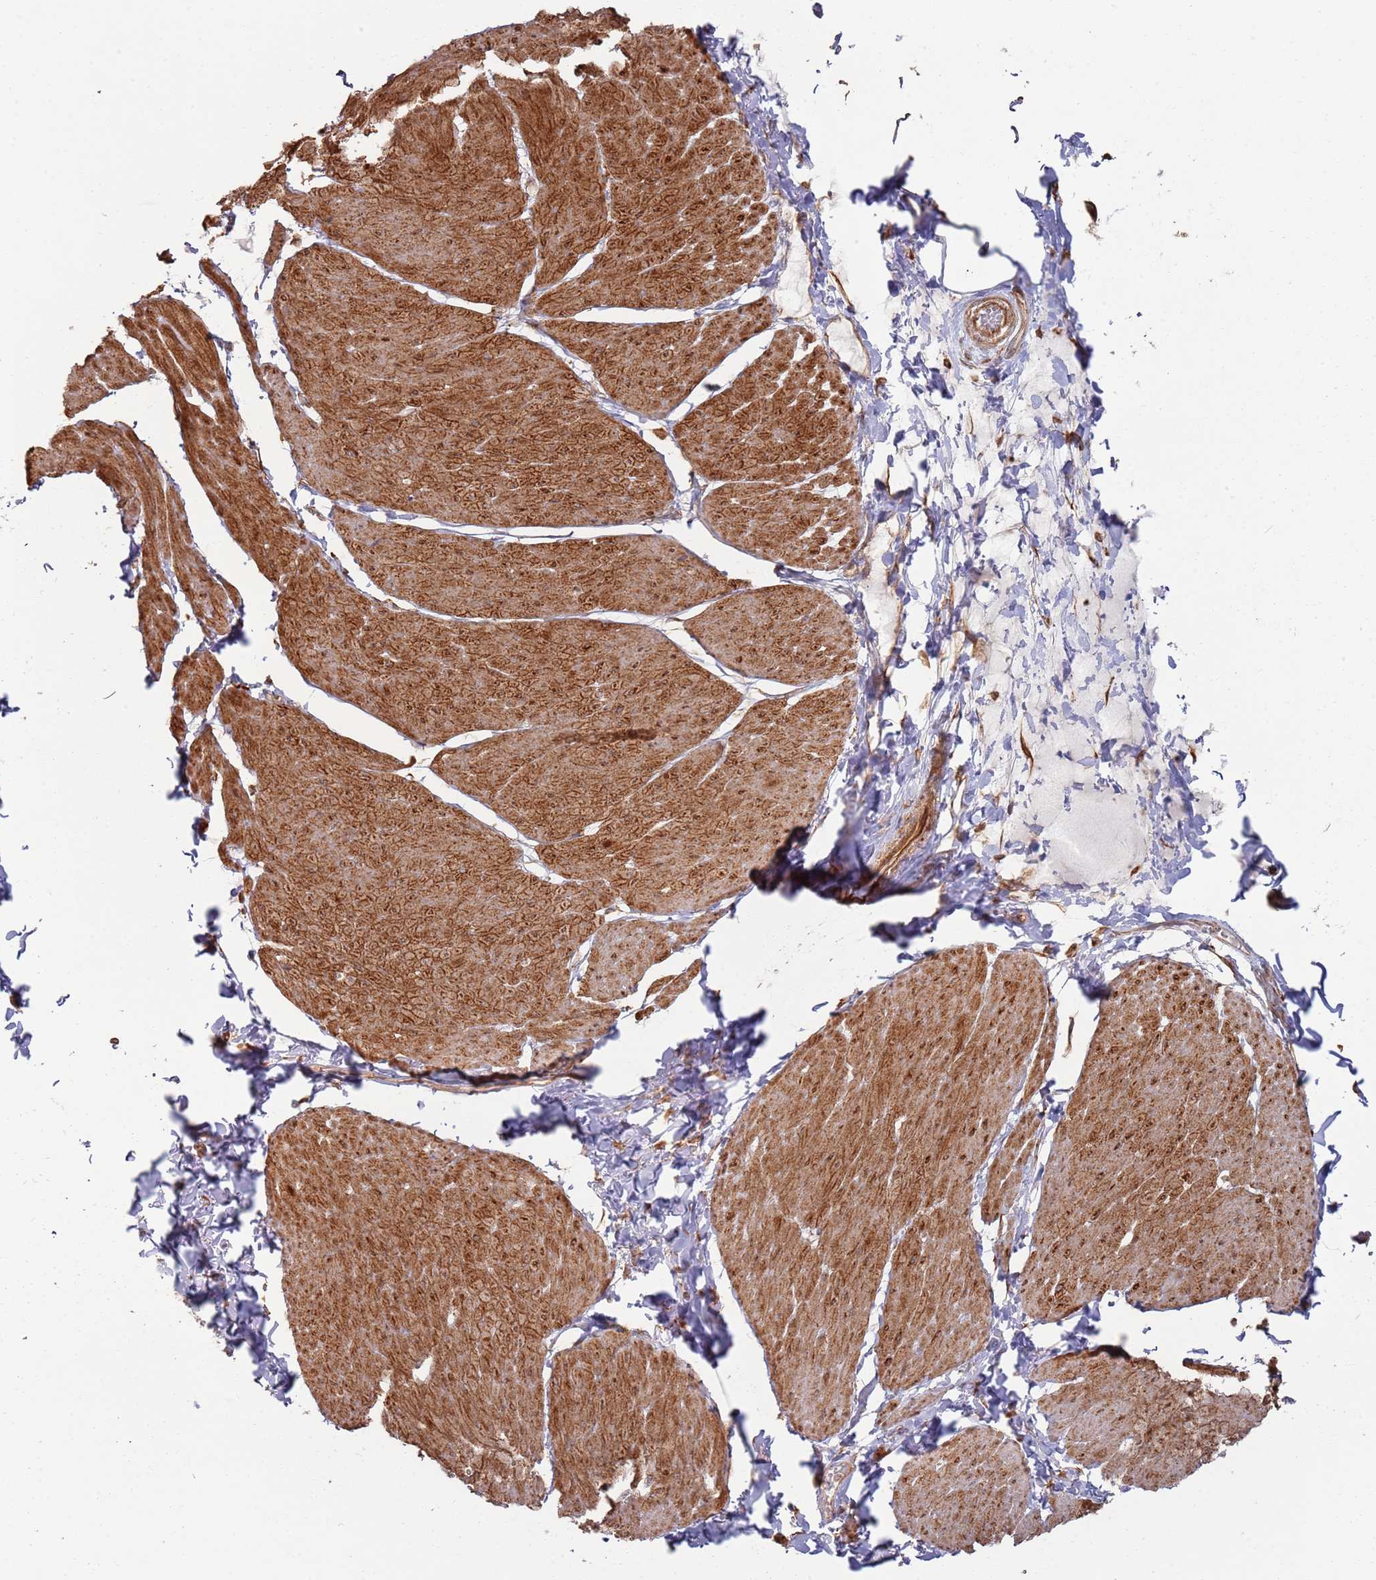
{"staining": {"intensity": "strong", "quantity": "25%-75%", "location": "cytoplasmic/membranous"}, "tissue": "smooth muscle", "cell_type": "Smooth muscle cells", "image_type": "normal", "snomed": [{"axis": "morphology", "description": "Urothelial carcinoma, High grade"}, {"axis": "topography", "description": "Urinary bladder"}], "caption": "The immunohistochemical stain labels strong cytoplasmic/membranous expression in smooth muscle cells of normal smooth muscle.", "gene": "PHF21A", "patient": {"sex": "male", "age": 46}}